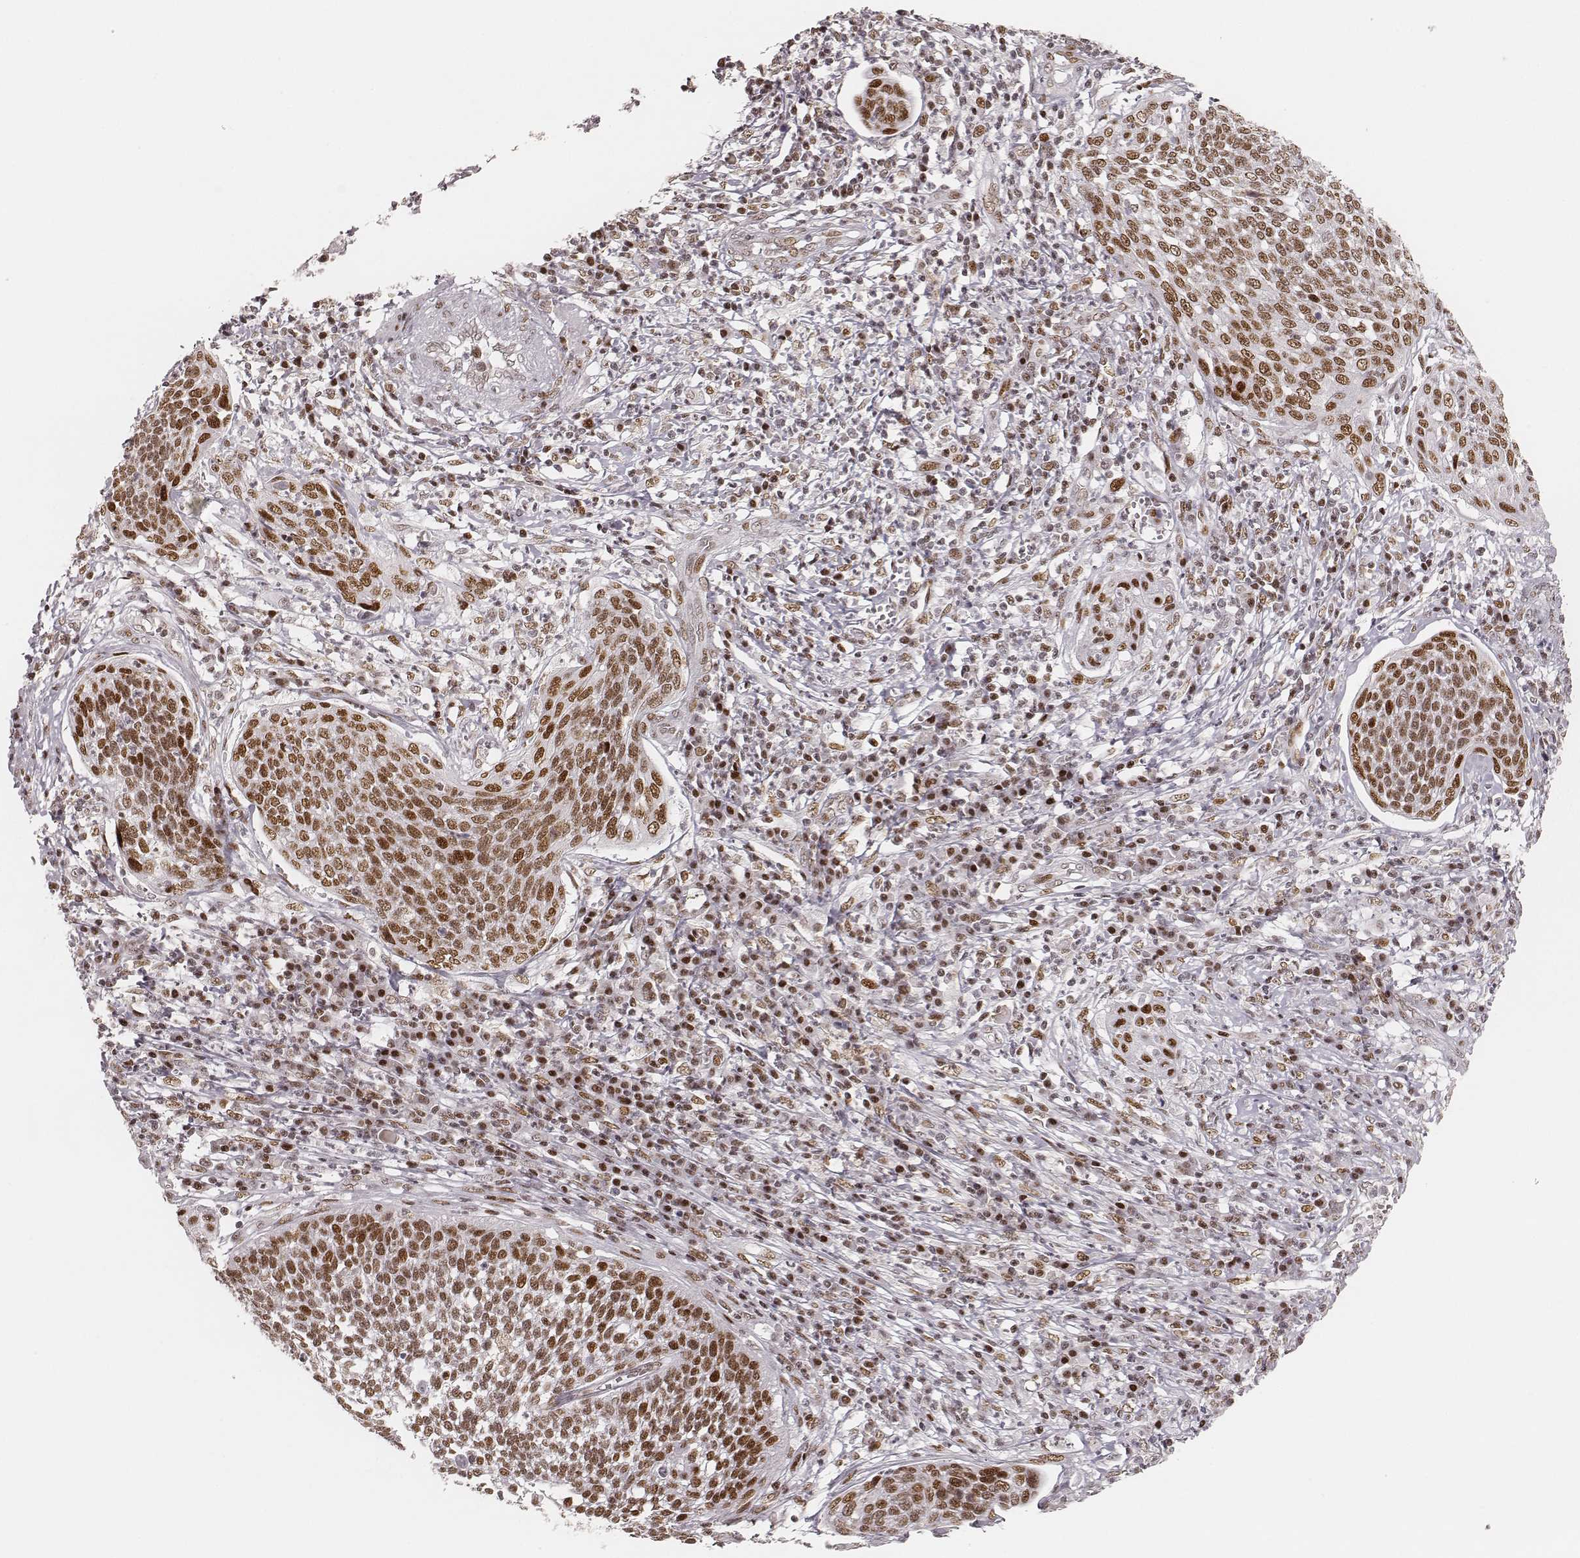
{"staining": {"intensity": "moderate", "quantity": ">75%", "location": "nuclear"}, "tissue": "cervical cancer", "cell_type": "Tumor cells", "image_type": "cancer", "snomed": [{"axis": "morphology", "description": "Squamous cell carcinoma, NOS"}, {"axis": "topography", "description": "Cervix"}], "caption": "Cervical squamous cell carcinoma was stained to show a protein in brown. There is medium levels of moderate nuclear expression in about >75% of tumor cells.", "gene": "HNRNPC", "patient": {"sex": "female", "age": 34}}